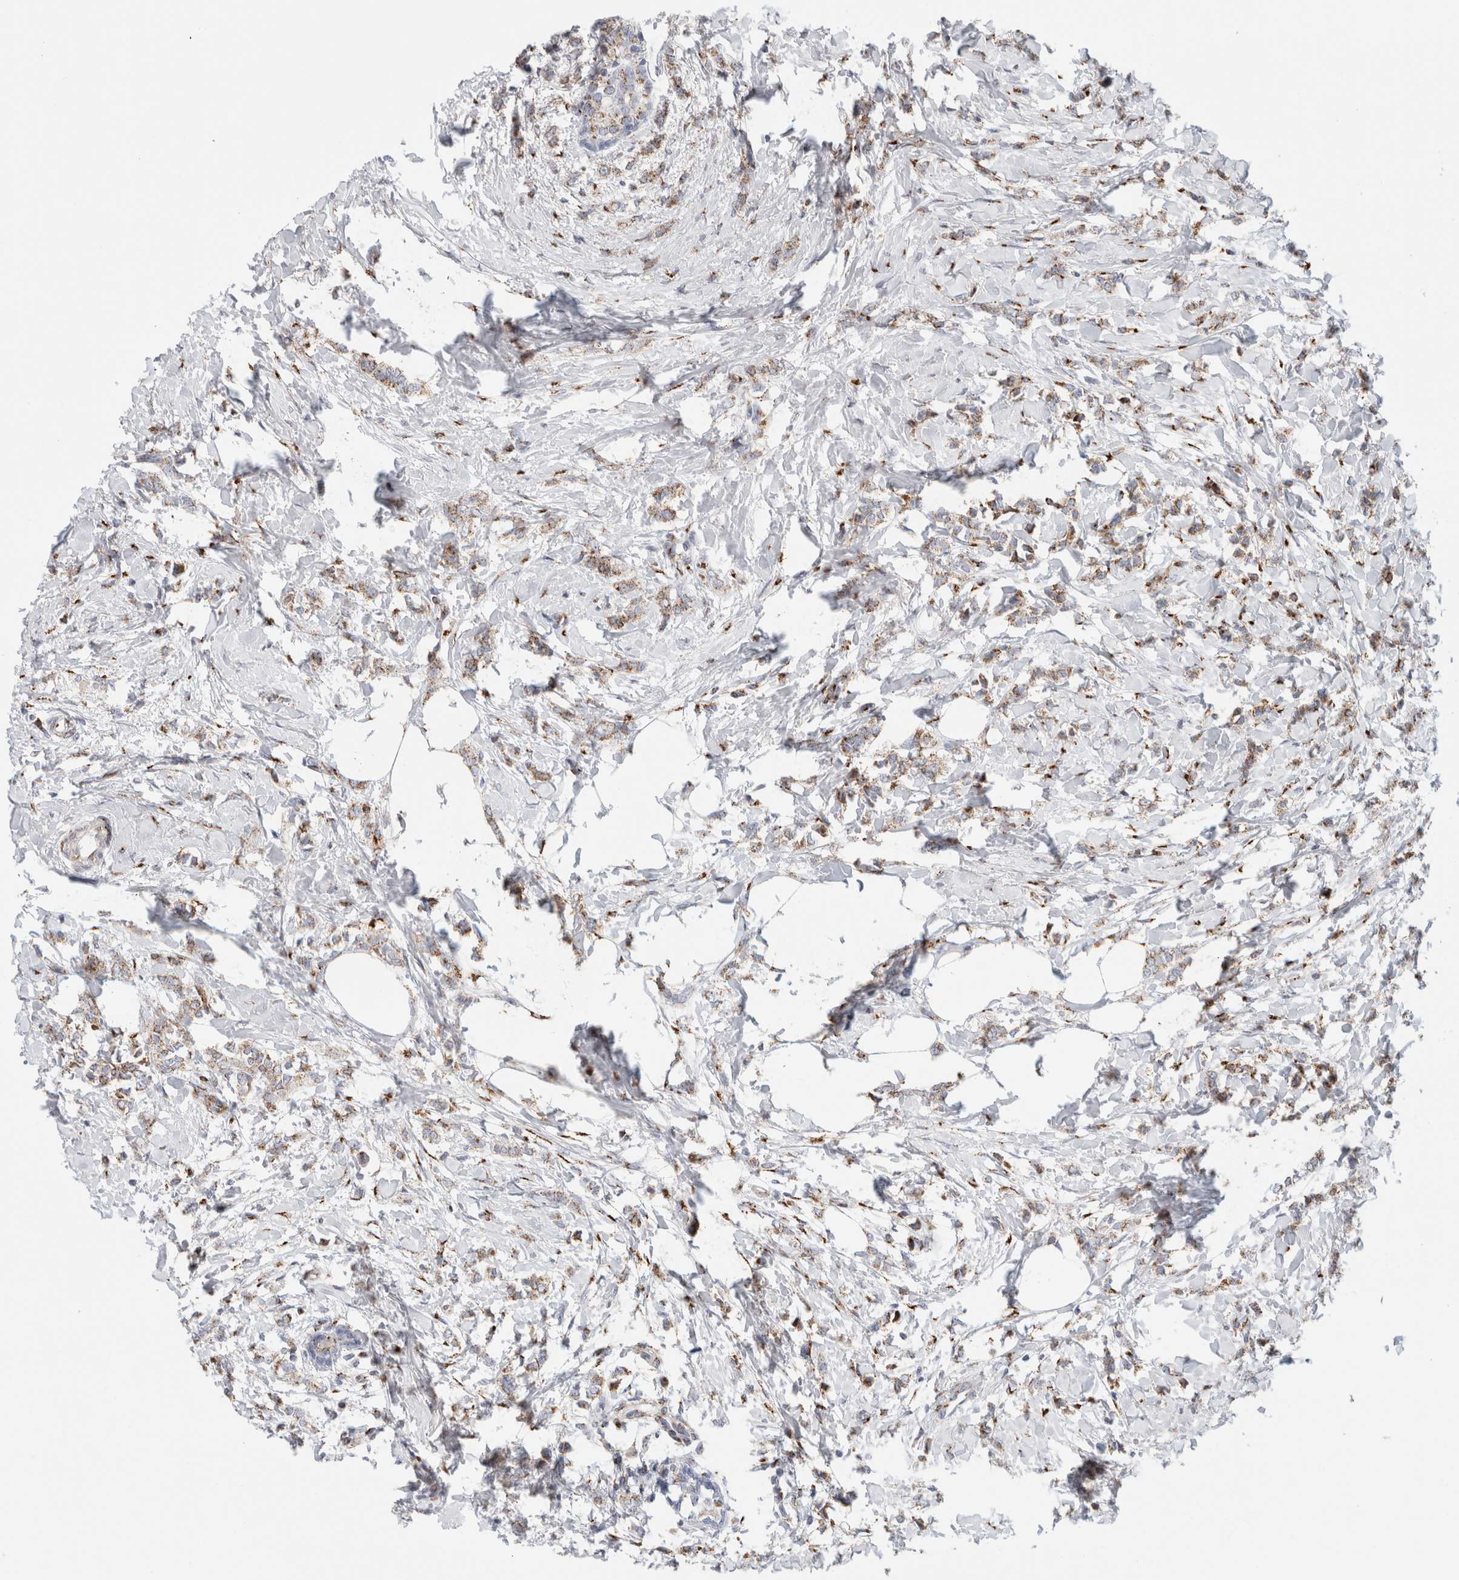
{"staining": {"intensity": "weak", "quantity": ">75%", "location": "cytoplasmic/membranous"}, "tissue": "breast cancer", "cell_type": "Tumor cells", "image_type": "cancer", "snomed": [{"axis": "morphology", "description": "Lobular carcinoma, in situ"}, {"axis": "morphology", "description": "Lobular carcinoma"}, {"axis": "topography", "description": "Breast"}], "caption": "An IHC histopathology image of neoplastic tissue is shown. Protein staining in brown shows weak cytoplasmic/membranous positivity in lobular carcinoma in situ (breast) within tumor cells.", "gene": "MCFD2", "patient": {"sex": "female", "age": 41}}